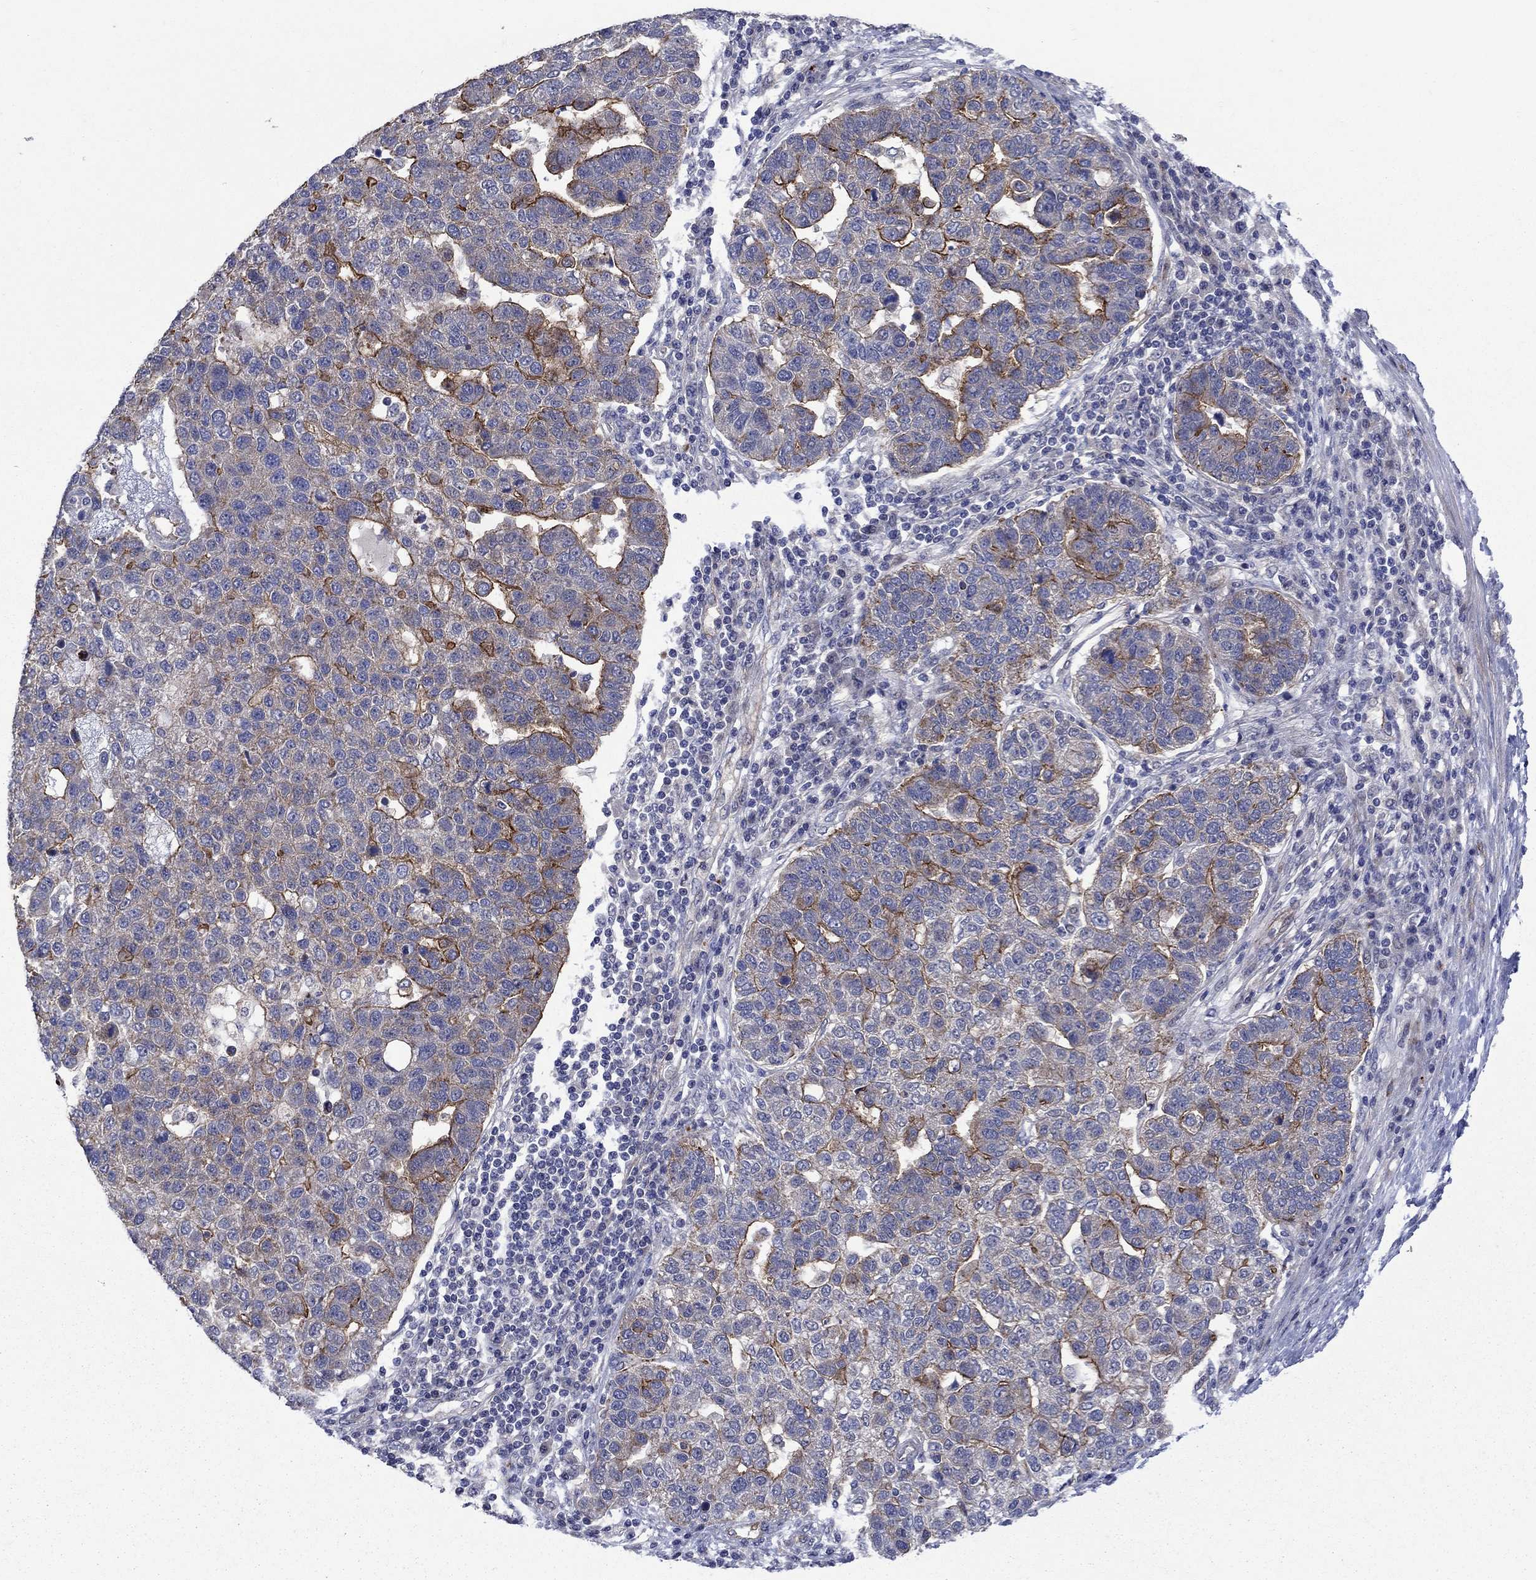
{"staining": {"intensity": "strong", "quantity": "25%-75%", "location": "cytoplasmic/membranous"}, "tissue": "pancreatic cancer", "cell_type": "Tumor cells", "image_type": "cancer", "snomed": [{"axis": "morphology", "description": "Adenocarcinoma, NOS"}, {"axis": "topography", "description": "Pancreas"}], "caption": "Immunohistochemical staining of adenocarcinoma (pancreatic) displays high levels of strong cytoplasmic/membranous positivity in approximately 25%-75% of tumor cells.", "gene": "SLC7A1", "patient": {"sex": "female", "age": 61}}